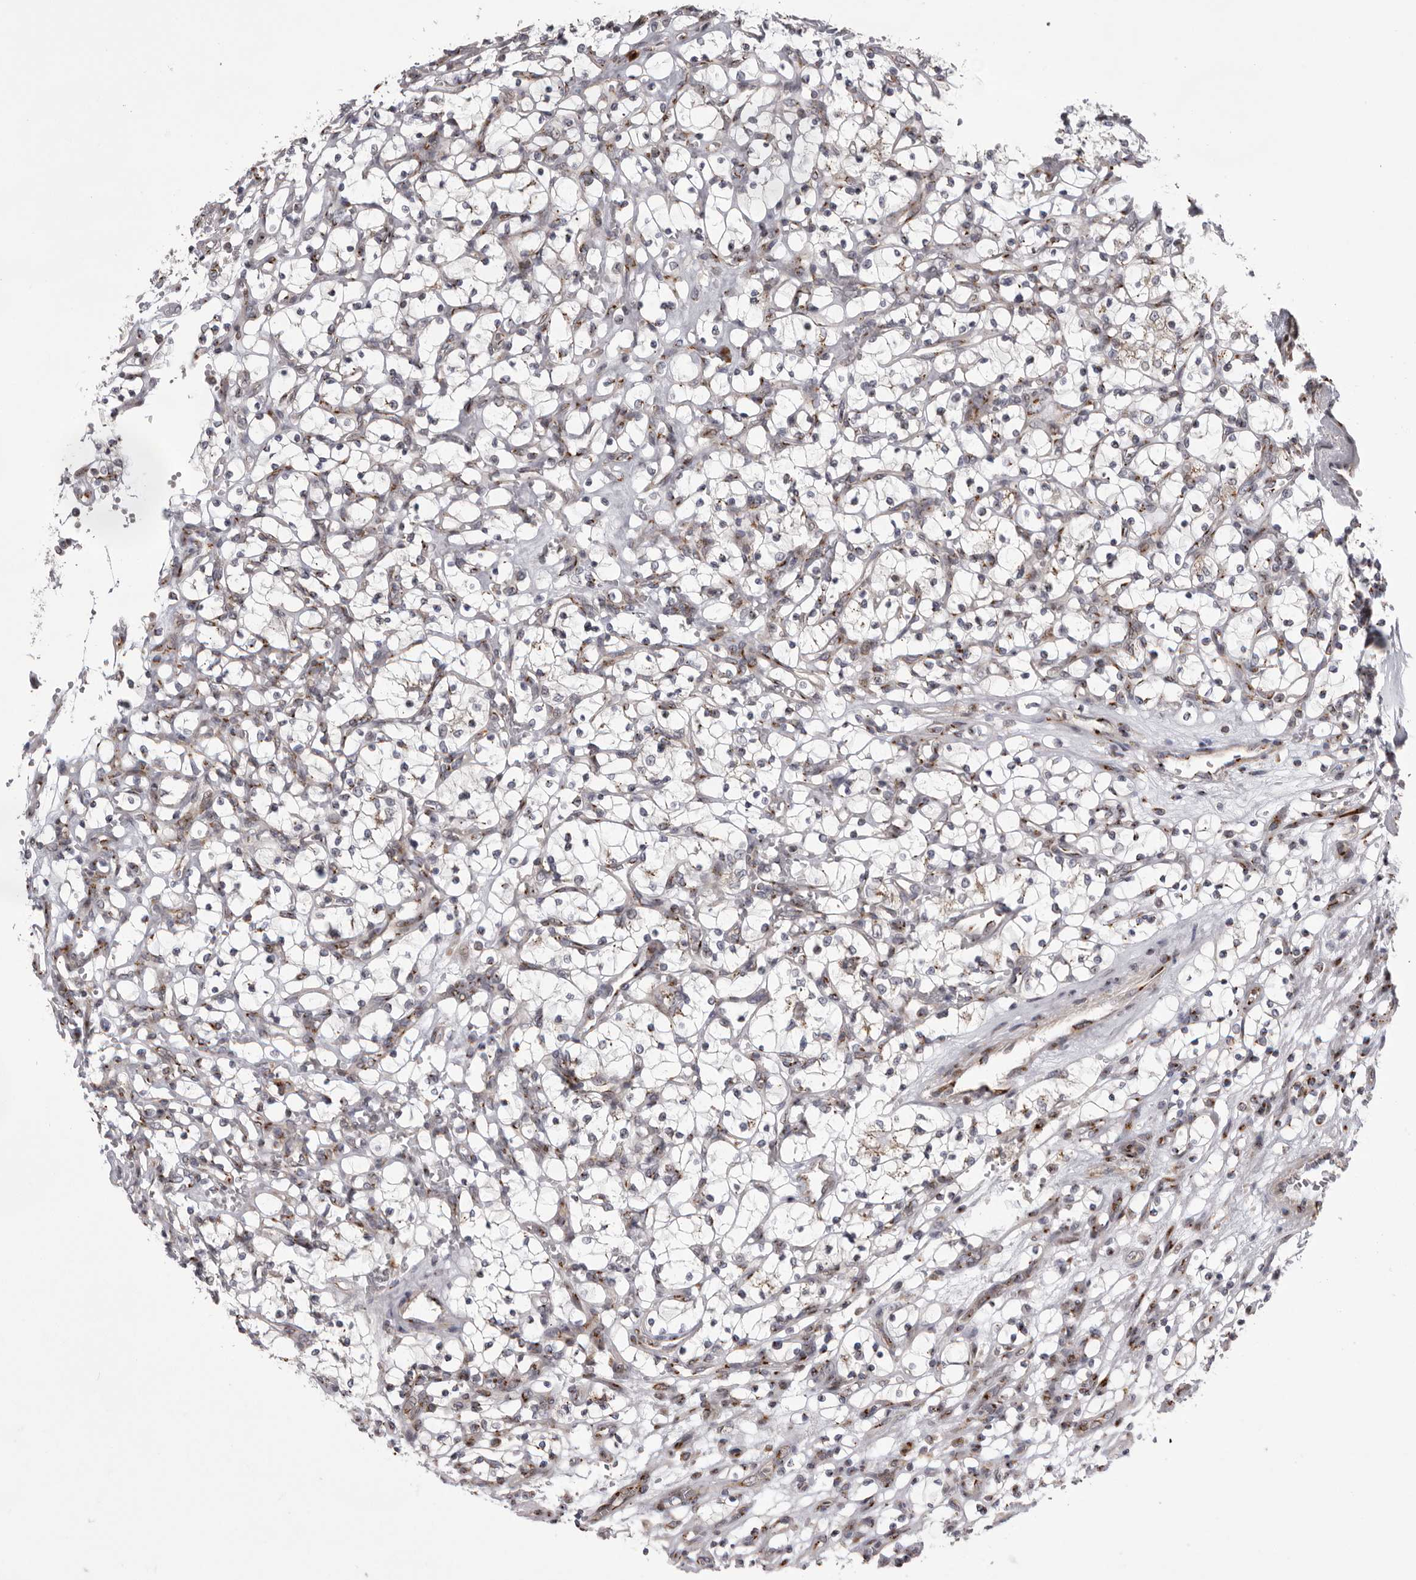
{"staining": {"intensity": "weak", "quantity": "<25%", "location": "cytoplasmic/membranous"}, "tissue": "renal cancer", "cell_type": "Tumor cells", "image_type": "cancer", "snomed": [{"axis": "morphology", "description": "Adenocarcinoma, NOS"}, {"axis": "topography", "description": "Kidney"}], "caption": "Tumor cells are negative for protein expression in human renal cancer (adenocarcinoma).", "gene": "WDR47", "patient": {"sex": "female", "age": 69}}